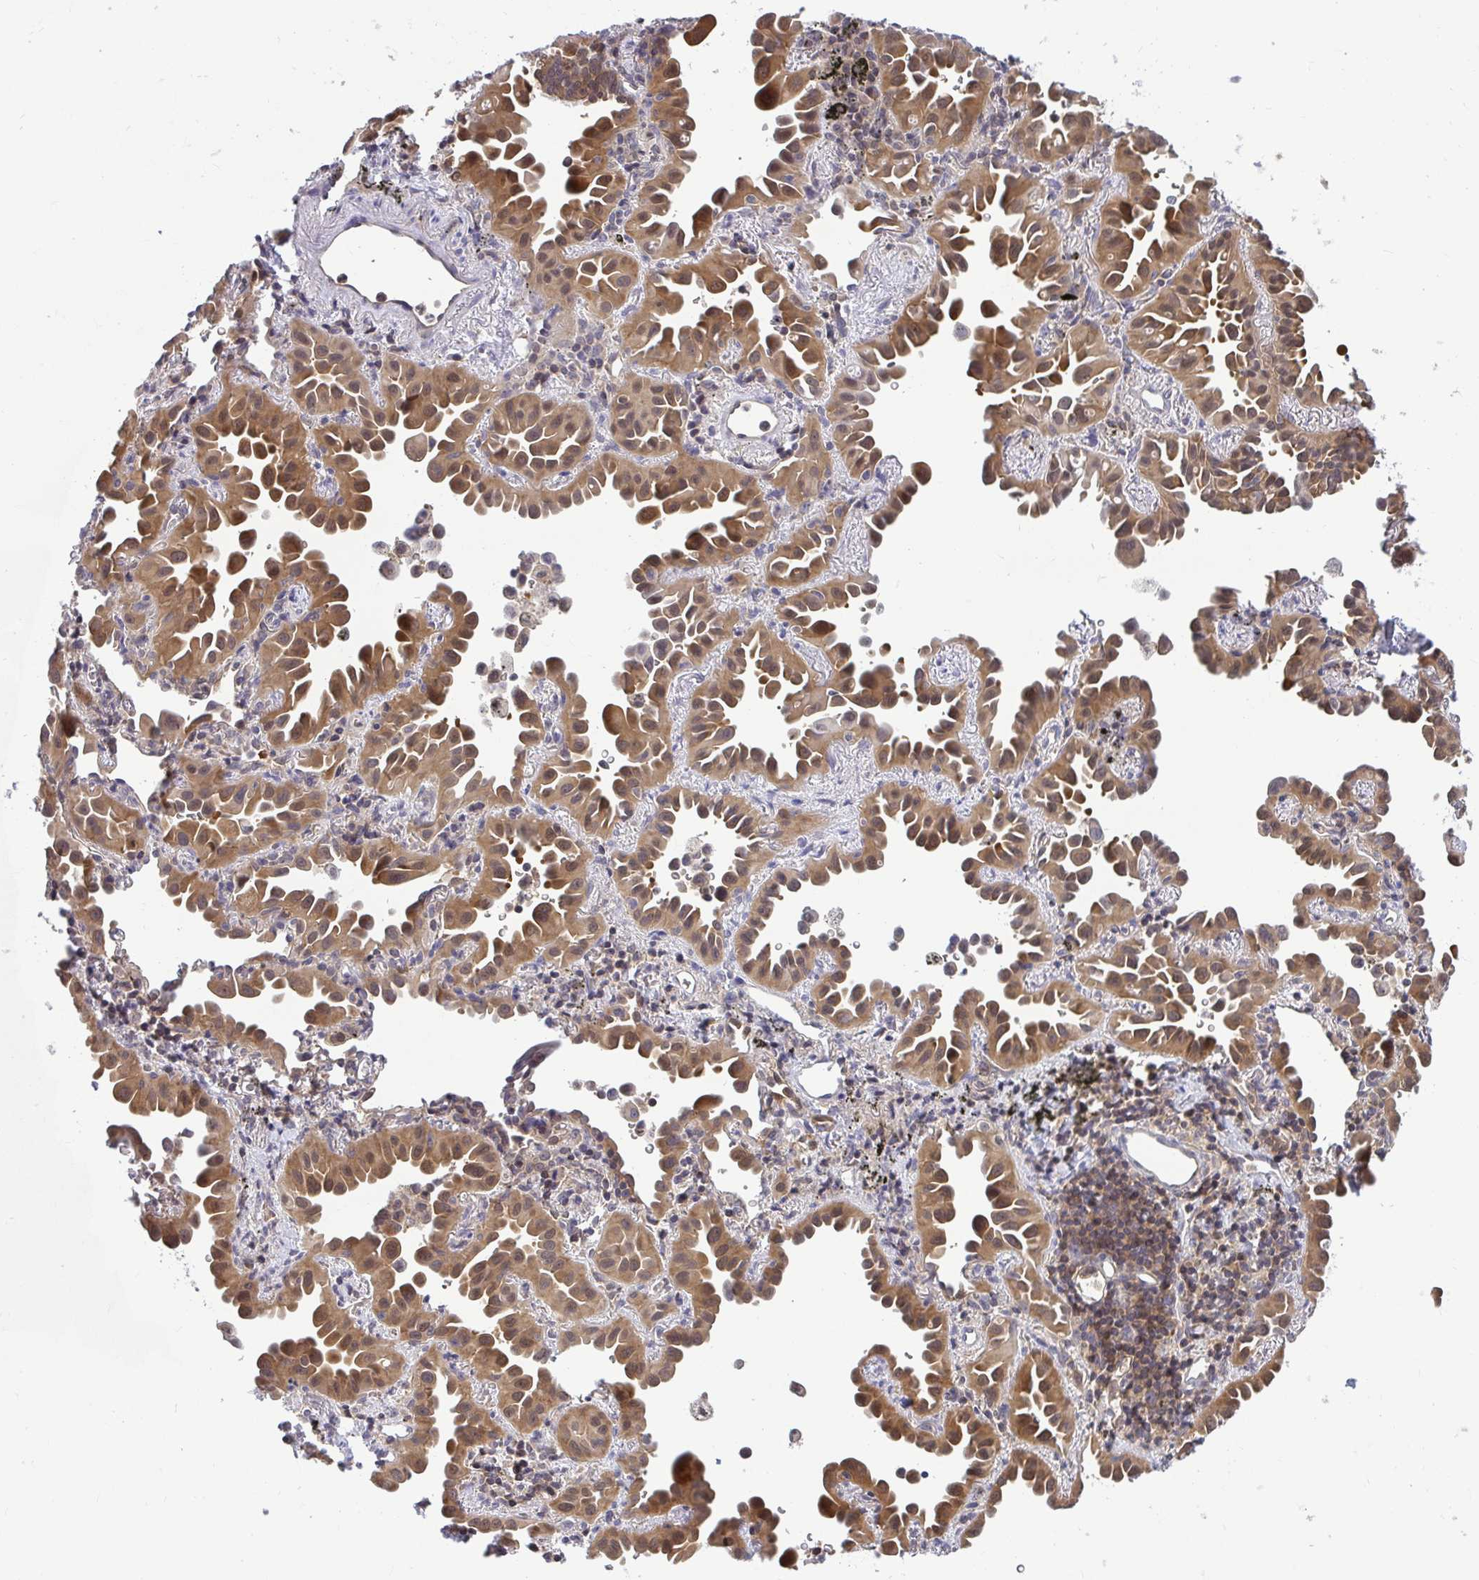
{"staining": {"intensity": "moderate", "quantity": ">75%", "location": "cytoplasmic/membranous"}, "tissue": "lung cancer", "cell_type": "Tumor cells", "image_type": "cancer", "snomed": [{"axis": "morphology", "description": "Adenocarcinoma, NOS"}, {"axis": "topography", "description": "Lung"}], "caption": "Human adenocarcinoma (lung) stained with a brown dye reveals moderate cytoplasmic/membranous positive expression in about >75% of tumor cells.", "gene": "HDHD2", "patient": {"sex": "male", "age": 68}}